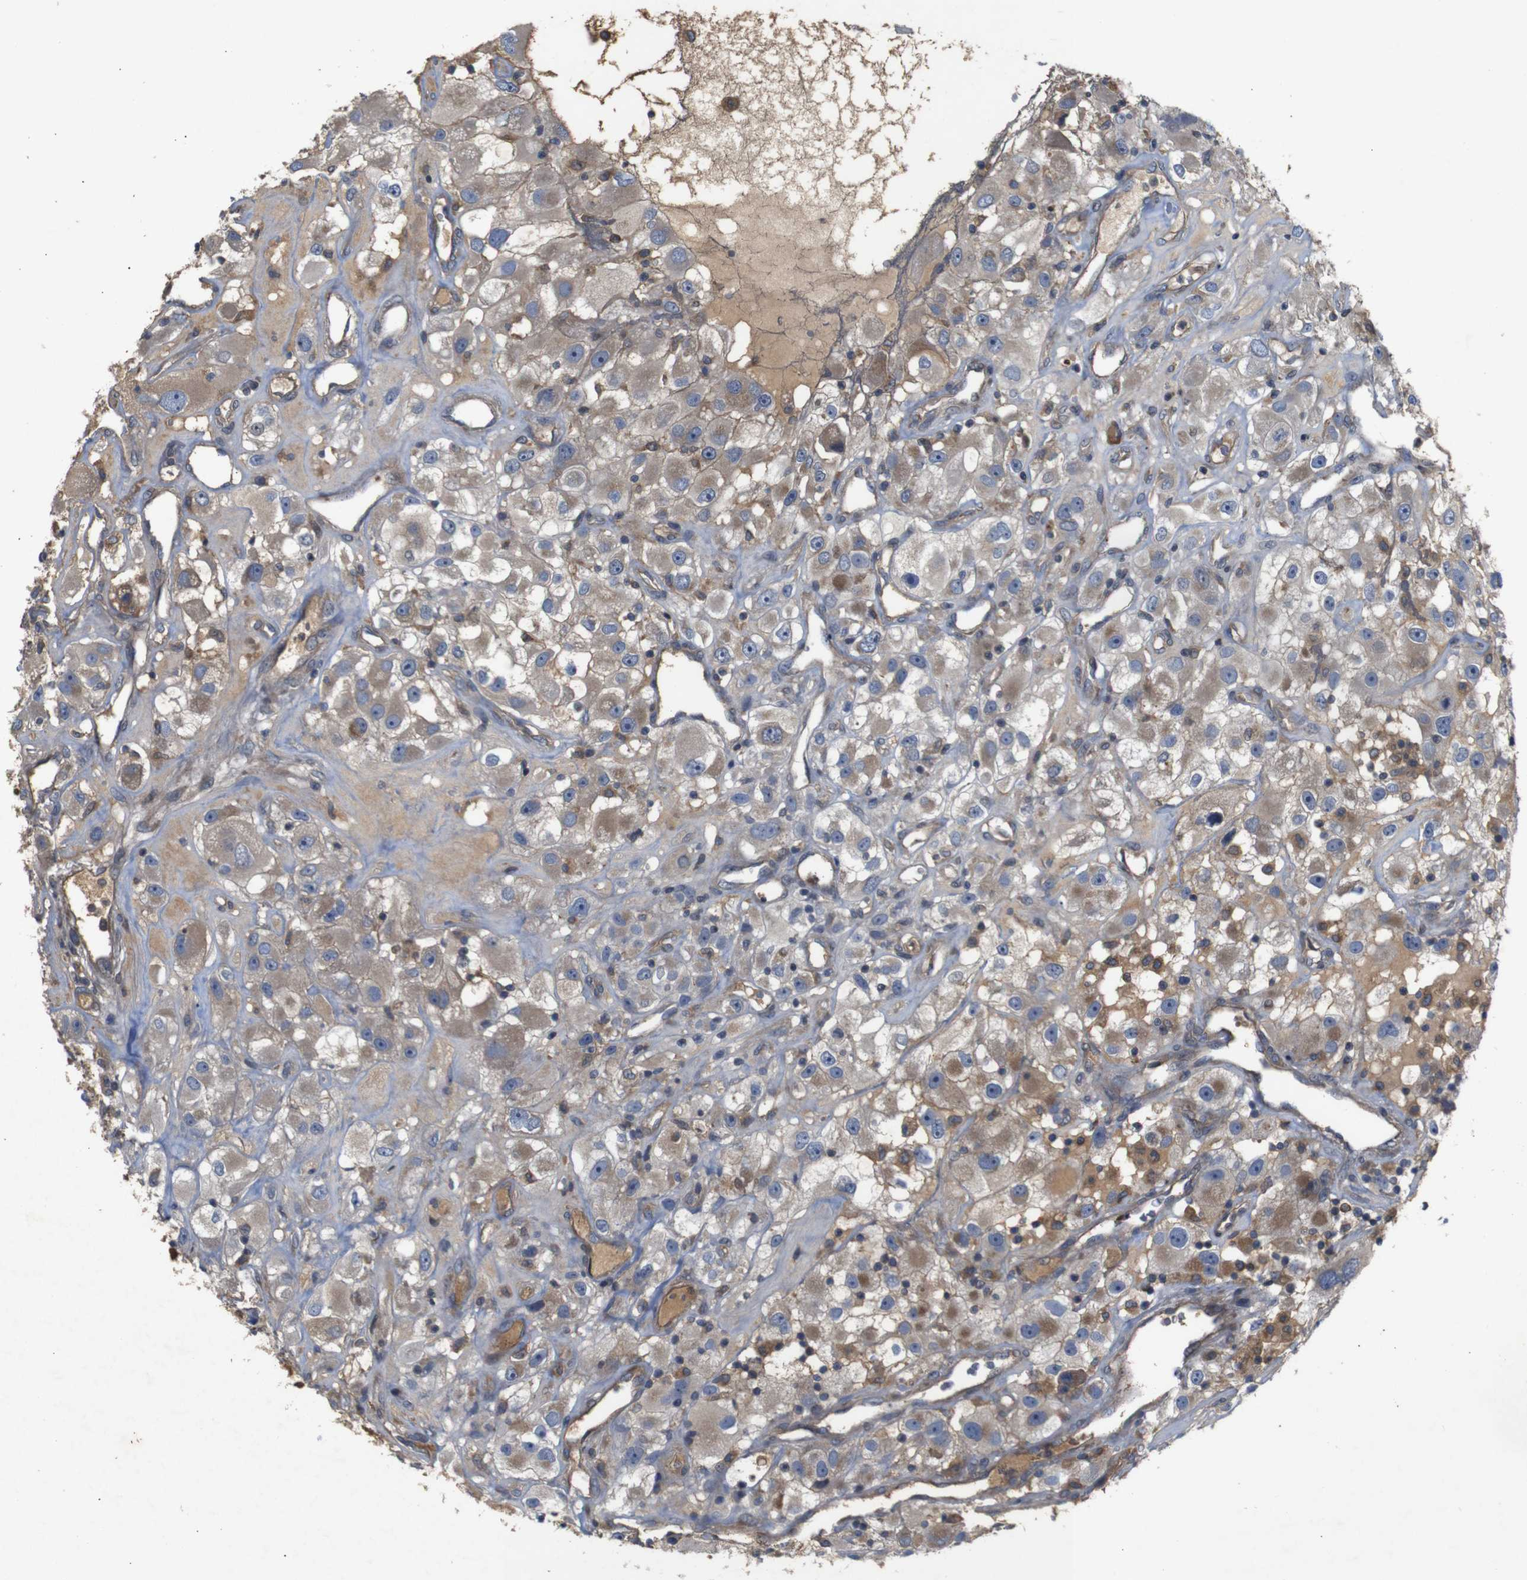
{"staining": {"intensity": "weak", "quantity": ">75%", "location": "cytoplasmic/membranous"}, "tissue": "renal cancer", "cell_type": "Tumor cells", "image_type": "cancer", "snomed": [{"axis": "morphology", "description": "Adenocarcinoma, NOS"}, {"axis": "topography", "description": "Kidney"}], "caption": "Immunohistochemical staining of adenocarcinoma (renal) reveals low levels of weak cytoplasmic/membranous protein positivity in about >75% of tumor cells.", "gene": "PTPN1", "patient": {"sex": "female", "age": 52}}